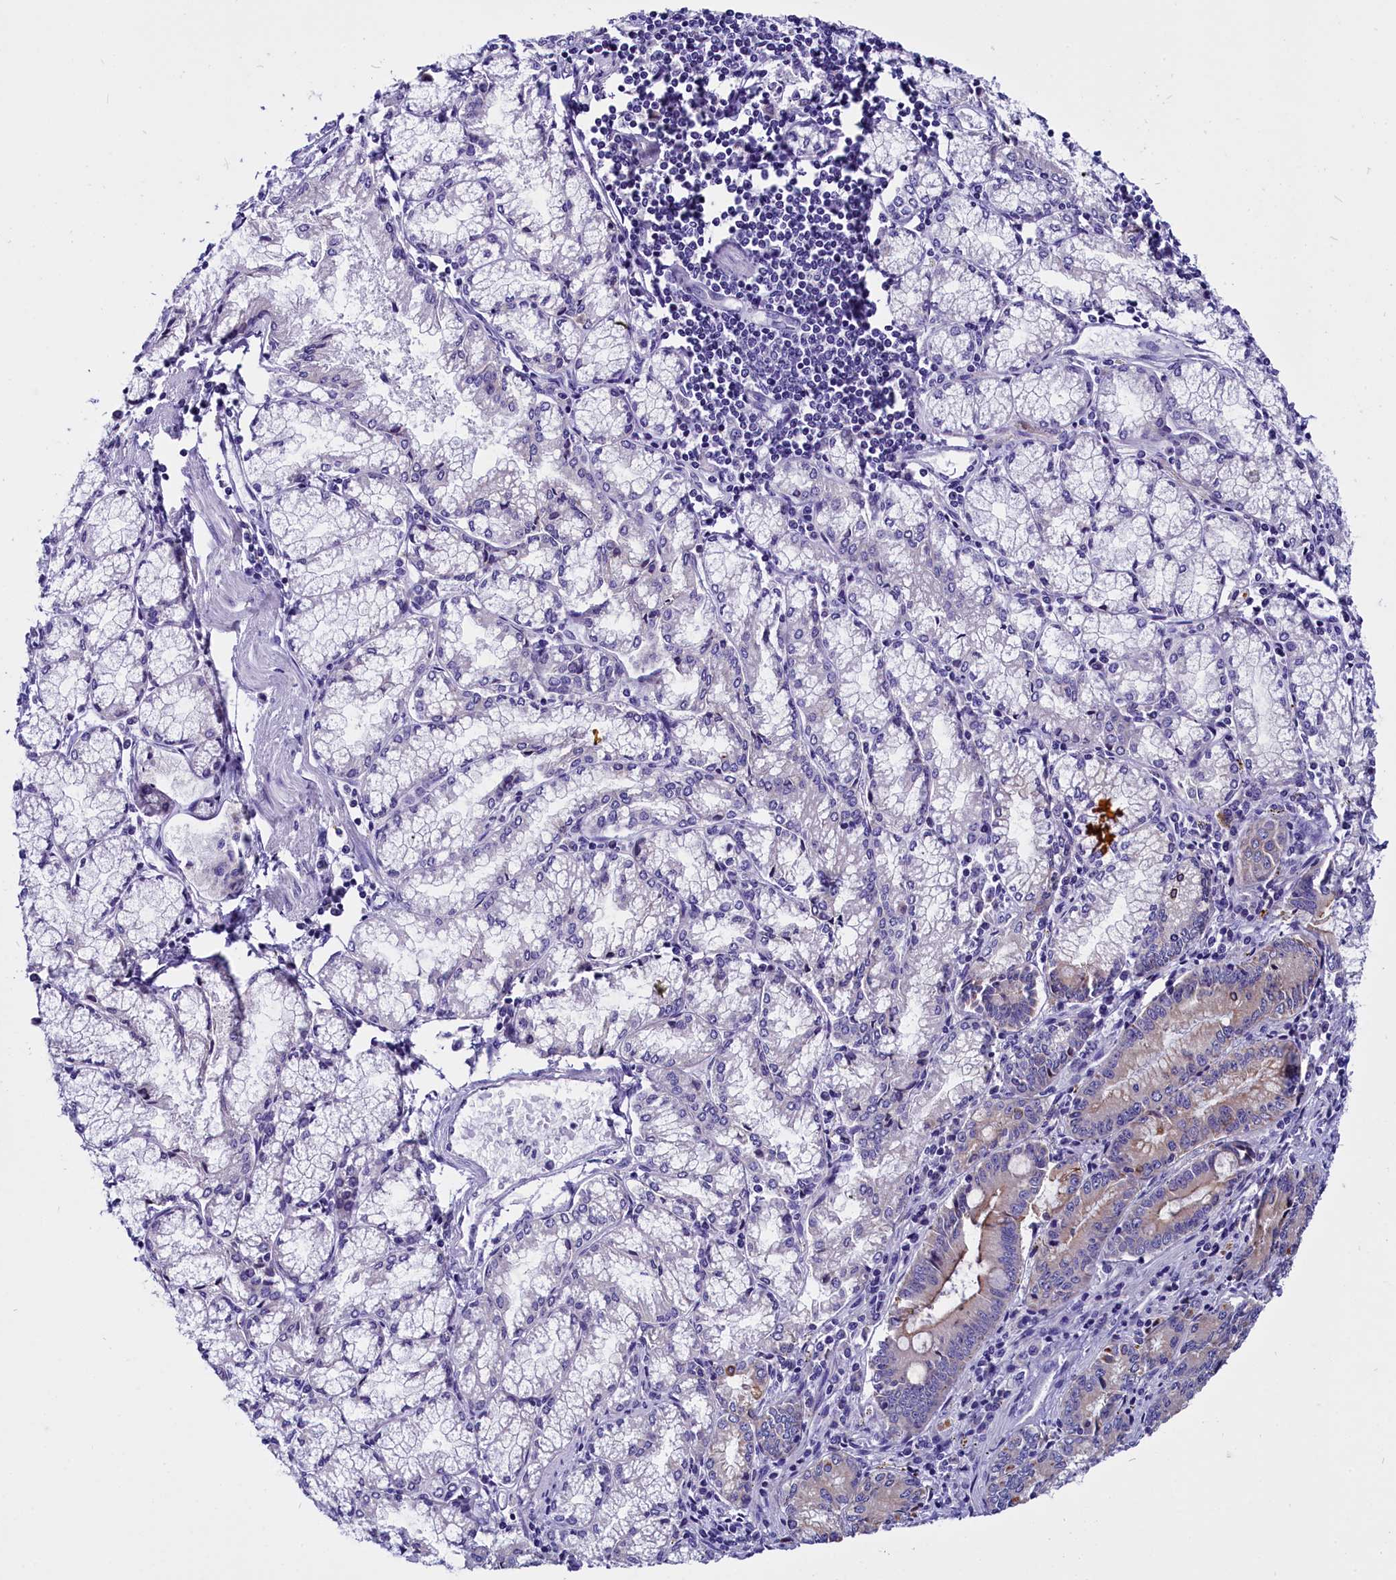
{"staining": {"intensity": "moderate", "quantity": "<25%", "location": "cytoplasmic/membranous"}, "tissue": "pancreatic cancer", "cell_type": "Tumor cells", "image_type": "cancer", "snomed": [{"axis": "morphology", "description": "Adenocarcinoma, NOS"}, {"axis": "topography", "description": "Pancreas"}], "caption": "DAB (3,3'-diaminobenzidine) immunohistochemical staining of pancreatic cancer (adenocarcinoma) displays moderate cytoplasmic/membranous protein staining in approximately <25% of tumor cells. The staining was performed using DAB (3,3'-diaminobenzidine) to visualize the protein expression in brown, while the nuclei were stained in blue with hematoxylin (Magnification: 20x).", "gene": "CEP170", "patient": {"sex": "female", "age": 50}}